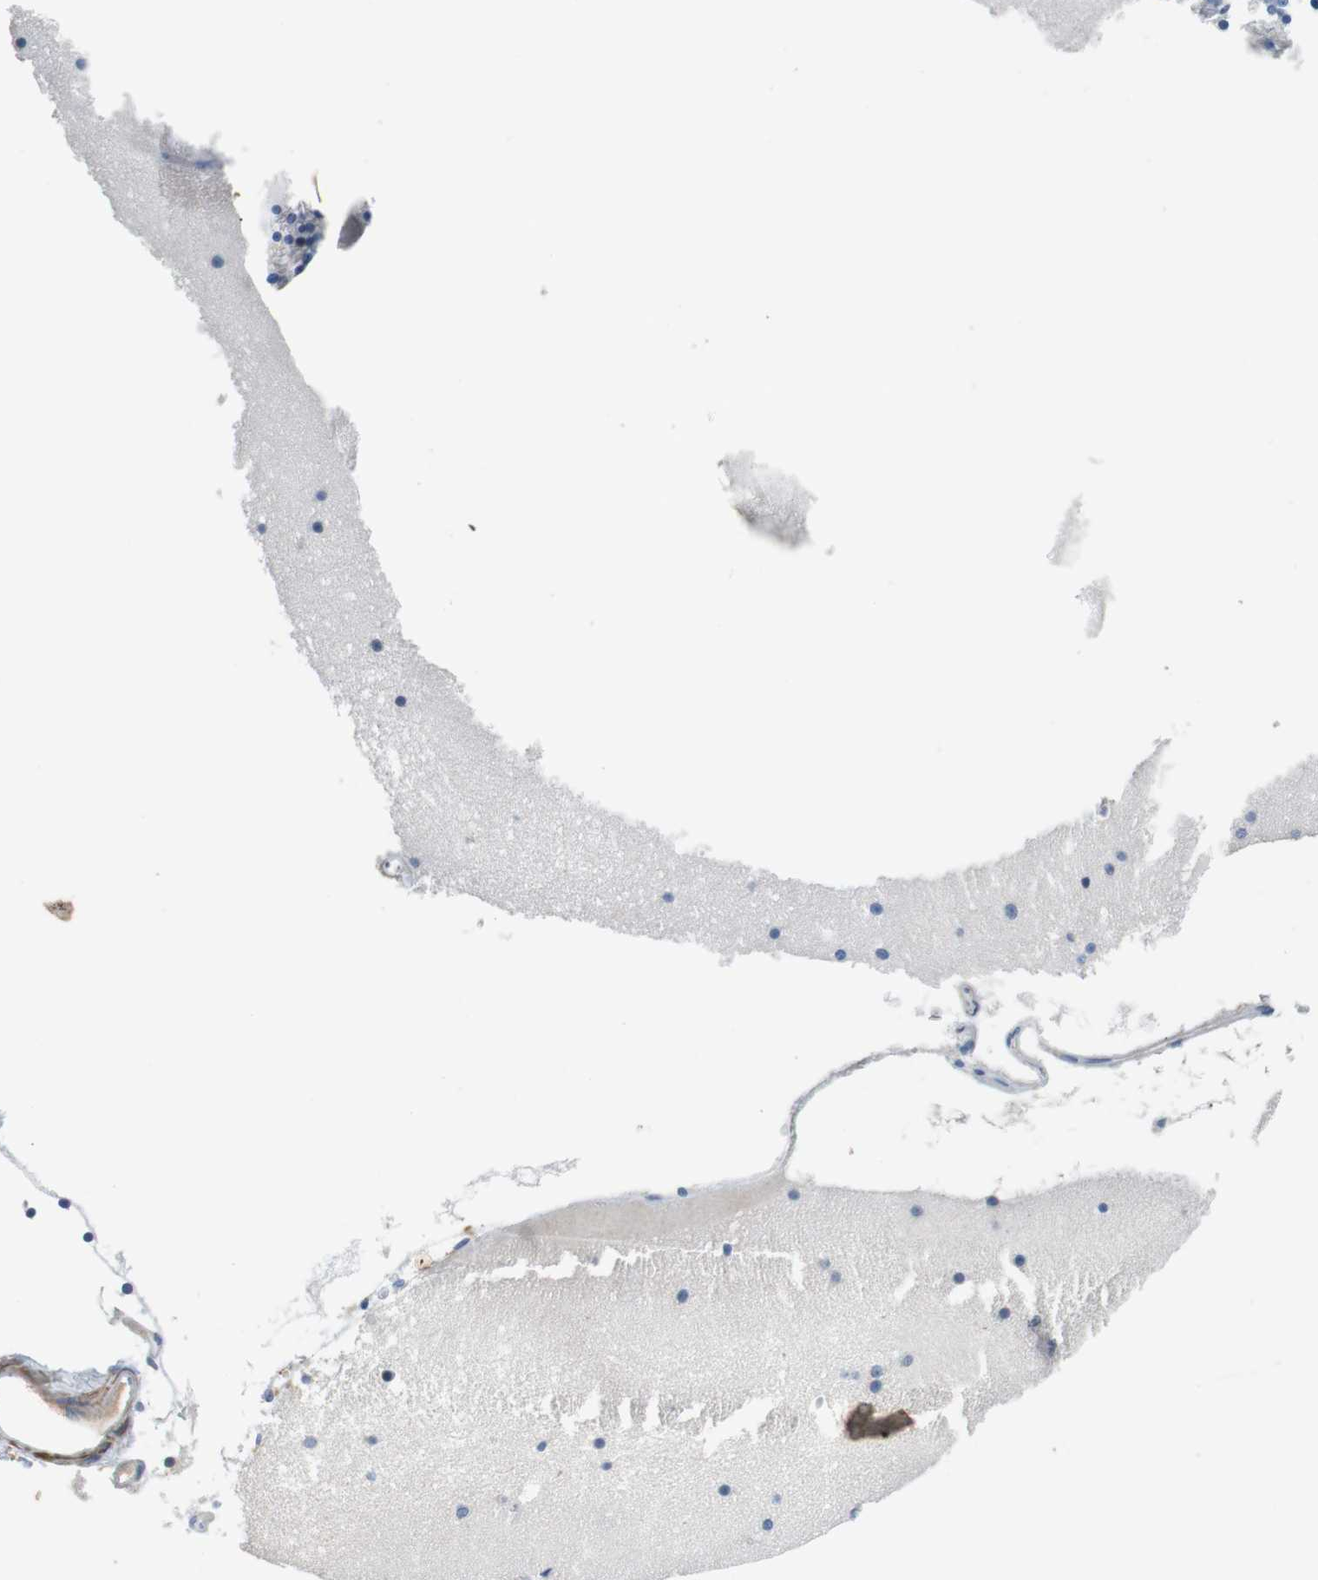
{"staining": {"intensity": "negative", "quantity": "none", "location": "none"}, "tissue": "cerebellum", "cell_type": "Cells in granular layer", "image_type": "normal", "snomed": [{"axis": "morphology", "description": "Normal tissue, NOS"}, {"axis": "topography", "description": "Cerebellum"}], "caption": "Immunohistochemistry (IHC) micrograph of benign cerebellum: human cerebellum stained with DAB (3,3'-diaminobenzidine) reveals no significant protein positivity in cells in granular layer. (Immunohistochemistry (IHC), brightfield microscopy, high magnification).", "gene": "UNC5CL", "patient": {"sex": "male", "age": 45}}